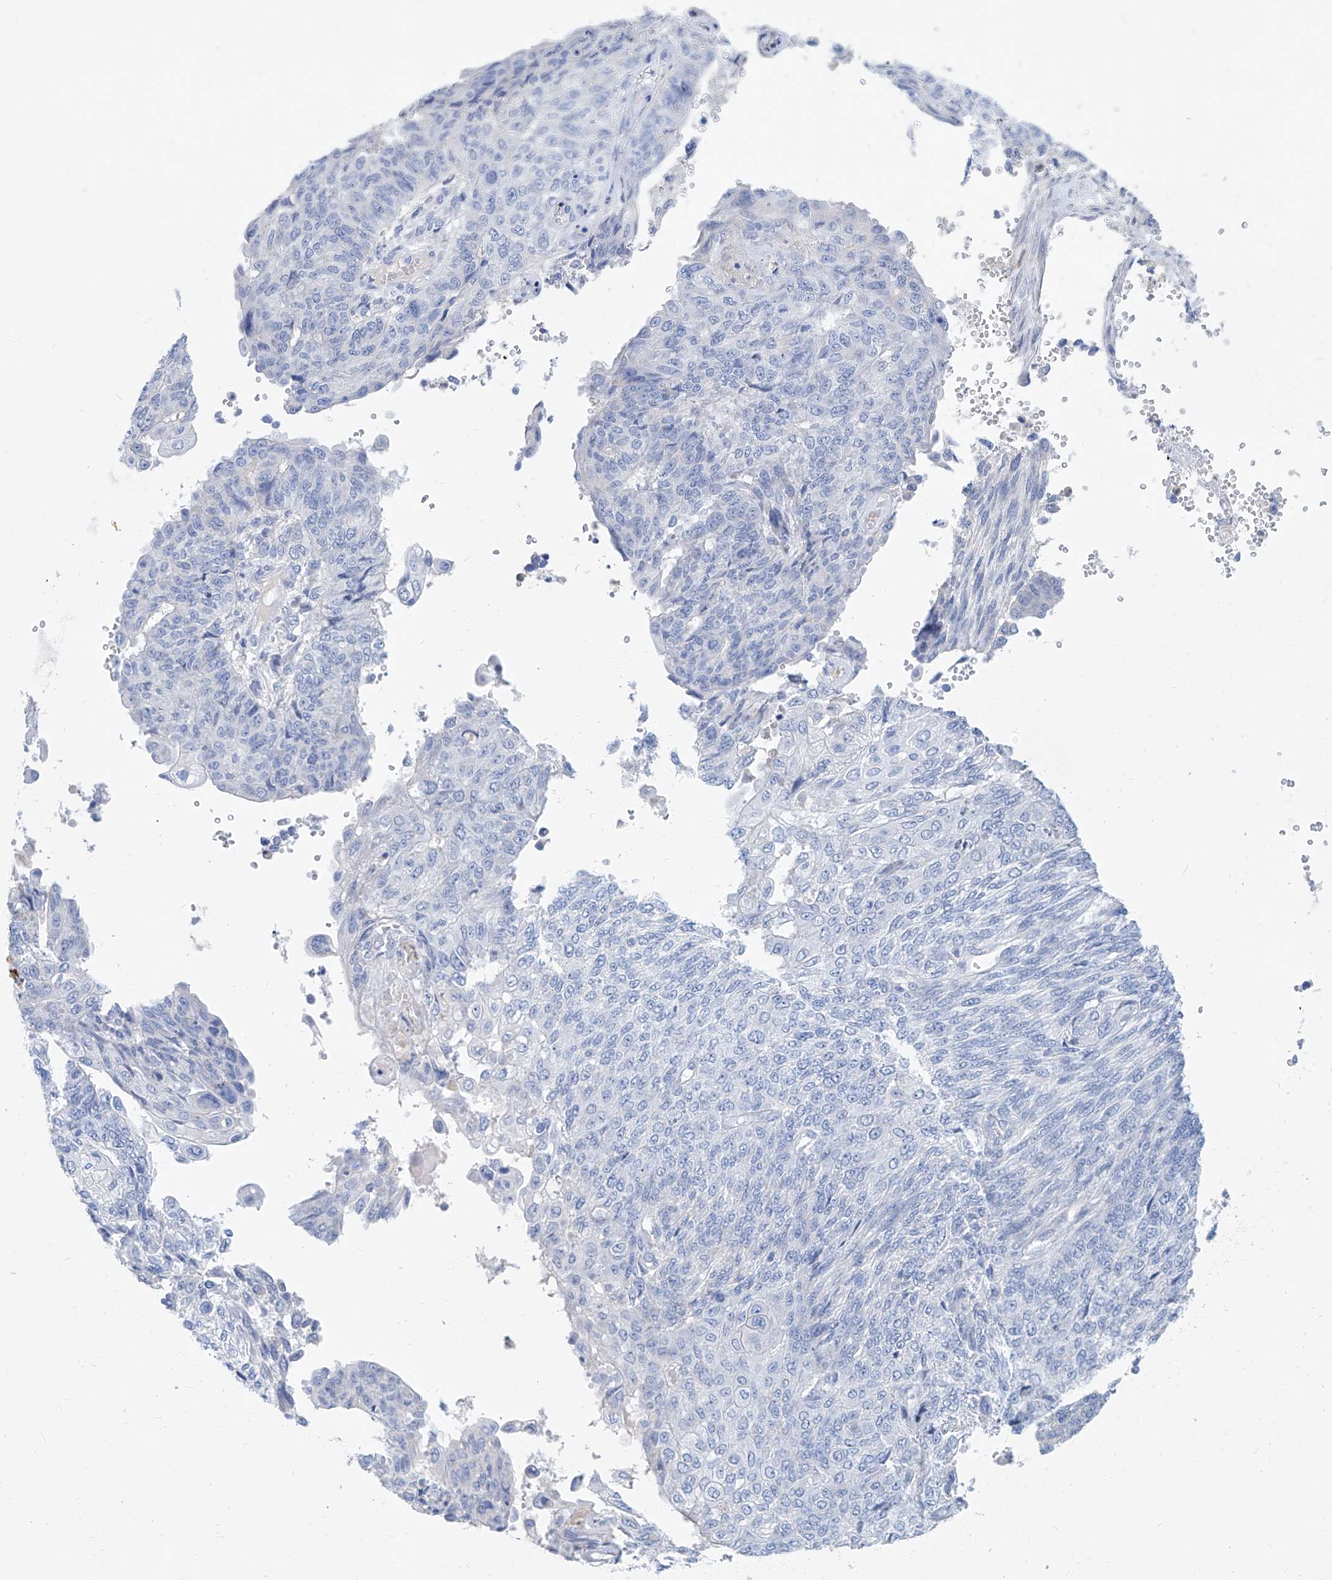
{"staining": {"intensity": "negative", "quantity": "none", "location": "none"}, "tissue": "endometrial cancer", "cell_type": "Tumor cells", "image_type": "cancer", "snomed": [{"axis": "morphology", "description": "Adenocarcinoma, NOS"}, {"axis": "topography", "description": "Endometrium"}], "caption": "Endometrial cancer stained for a protein using IHC exhibits no staining tumor cells.", "gene": "SLC25A29", "patient": {"sex": "female", "age": 32}}